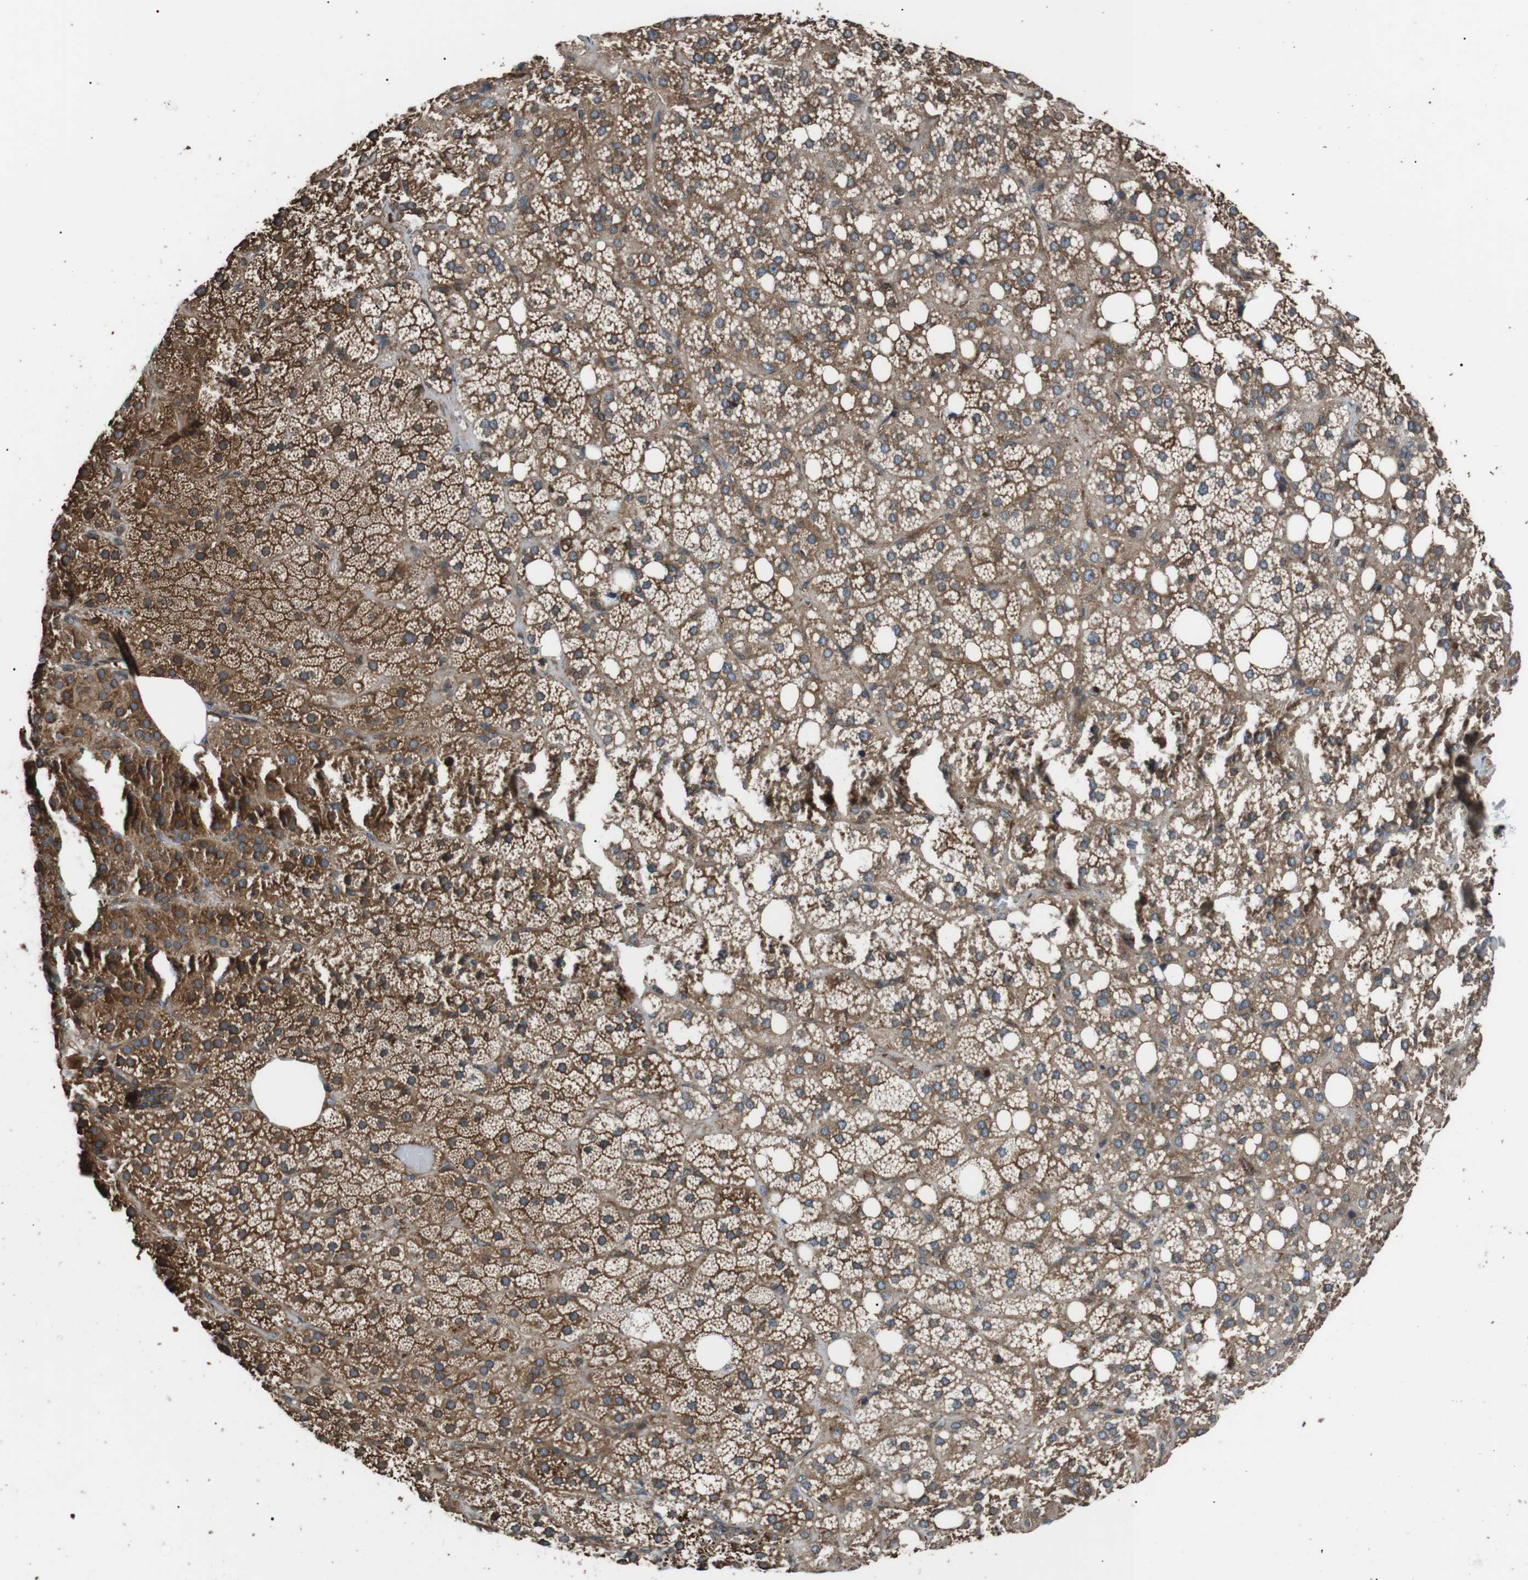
{"staining": {"intensity": "moderate", "quantity": ">75%", "location": "cytoplasmic/membranous"}, "tissue": "adrenal gland", "cell_type": "Glandular cells", "image_type": "normal", "snomed": [{"axis": "morphology", "description": "Normal tissue, NOS"}, {"axis": "topography", "description": "Adrenal gland"}], "caption": "Immunohistochemical staining of unremarkable human adrenal gland shows moderate cytoplasmic/membranous protein expression in about >75% of glandular cells.", "gene": "GPR161", "patient": {"sex": "female", "age": 59}}